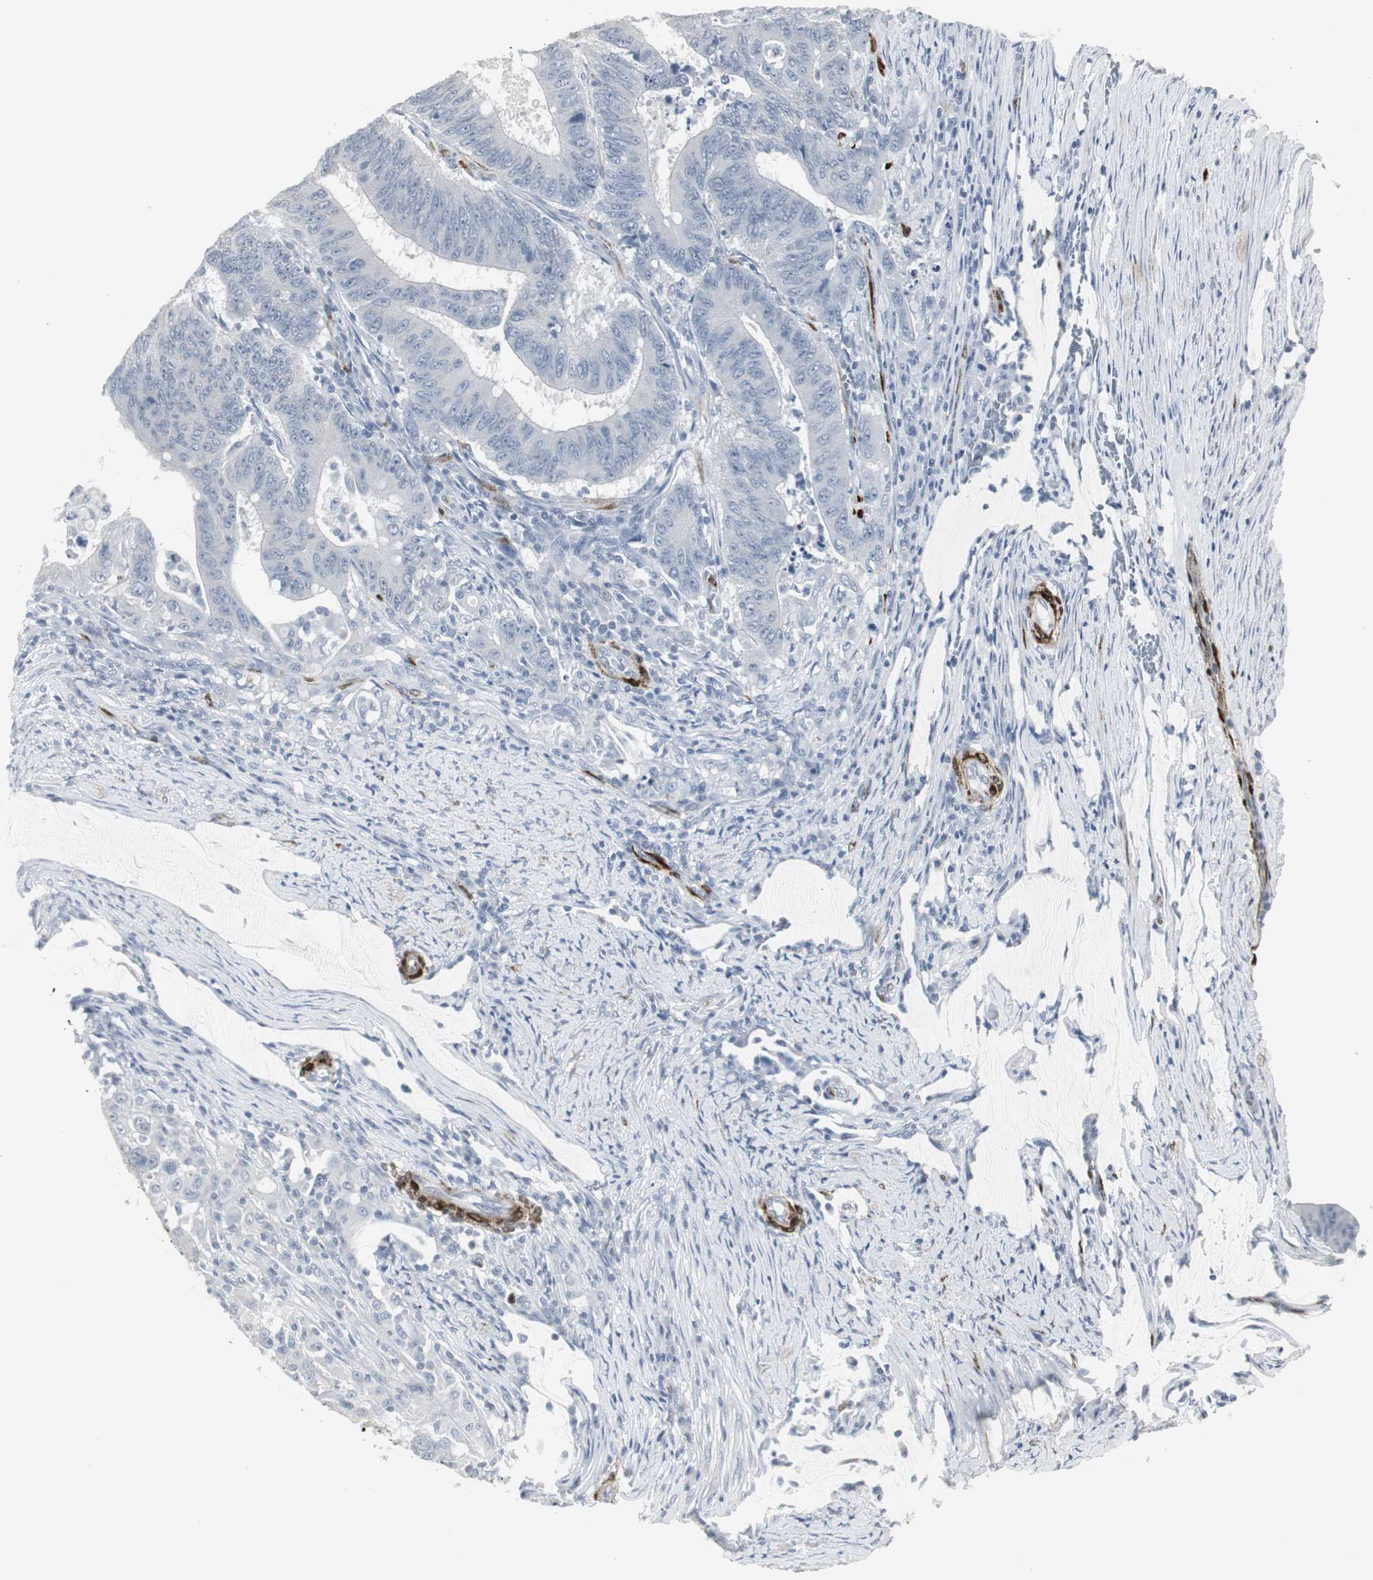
{"staining": {"intensity": "negative", "quantity": "none", "location": "none"}, "tissue": "colorectal cancer", "cell_type": "Tumor cells", "image_type": "cancer", "snomed": [{"axis": "morphology", "description": "Adenocarcinoma, NOS"}, {"axis": "topography", "description": "Colon"}], "caption": "Colorectal adenocarcinoma was stained to show a protein in brown. There is no significant staining in tumor cells. (Immunohistochemistry, brightfield microscopy, high magnification).", "gene": "PPP1R14A", "patient": {"sex": "male", "age": 45}}